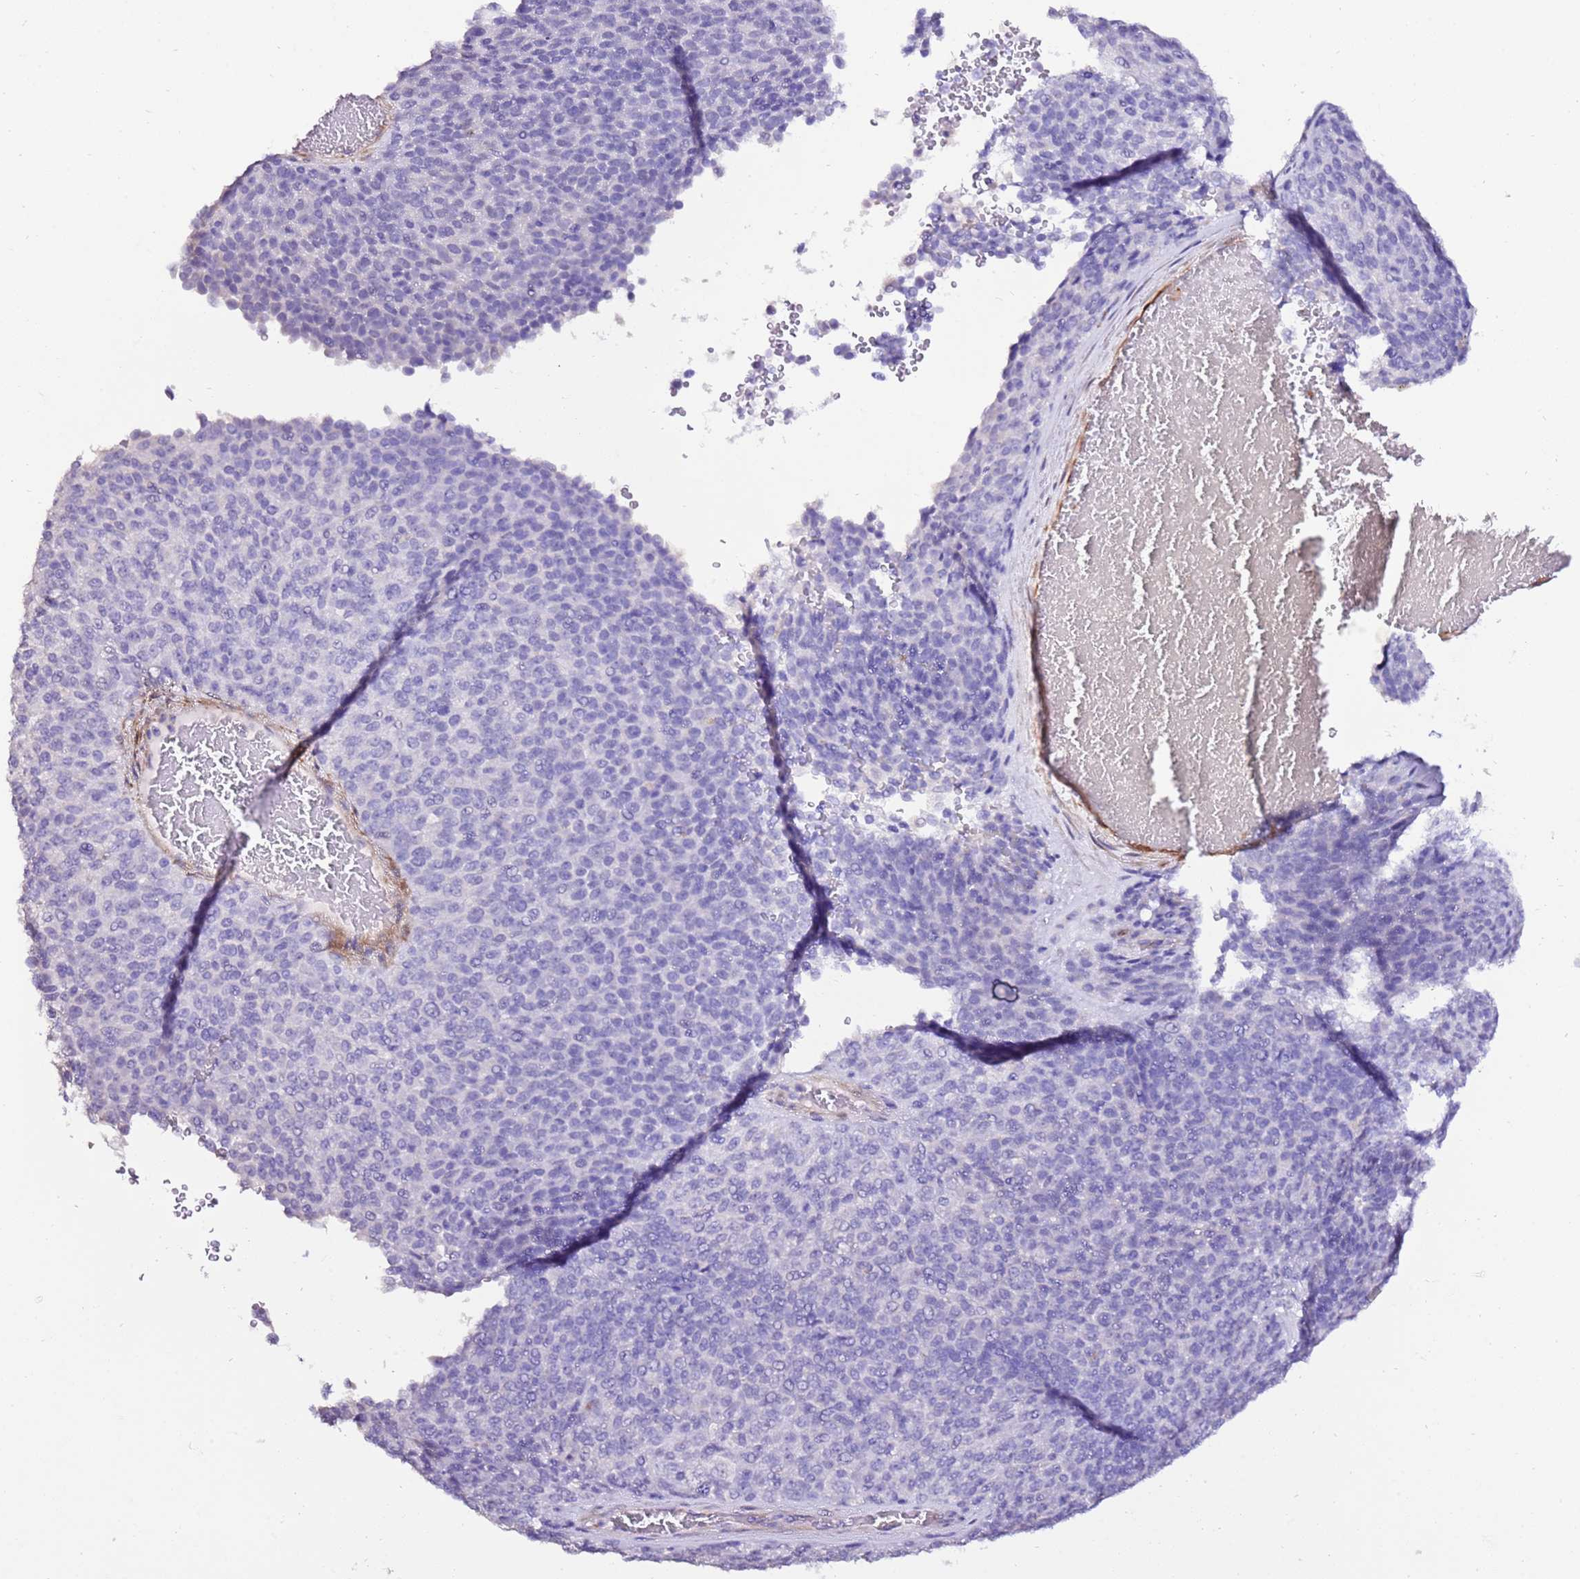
{"staining": {"intensity": "negative", "quantity": "none", "location": "none"}, "tissue": "melanoma", "cell_type": "Tumor cells", "image_type": "cancer", "snomed": [{"axis": "morphology", "description": "Malignant melanoma, Metastatic site"}, {"axis": "topography", "description": "Brain"}], "caption": "Immunohistochemistry histopathology image of neoplastic tissue: melanoma stained with DAB exhibits no significant protein expression in tumor cells.", "gene": "ART5", "patient": {"sex": "female", "age": 56}}